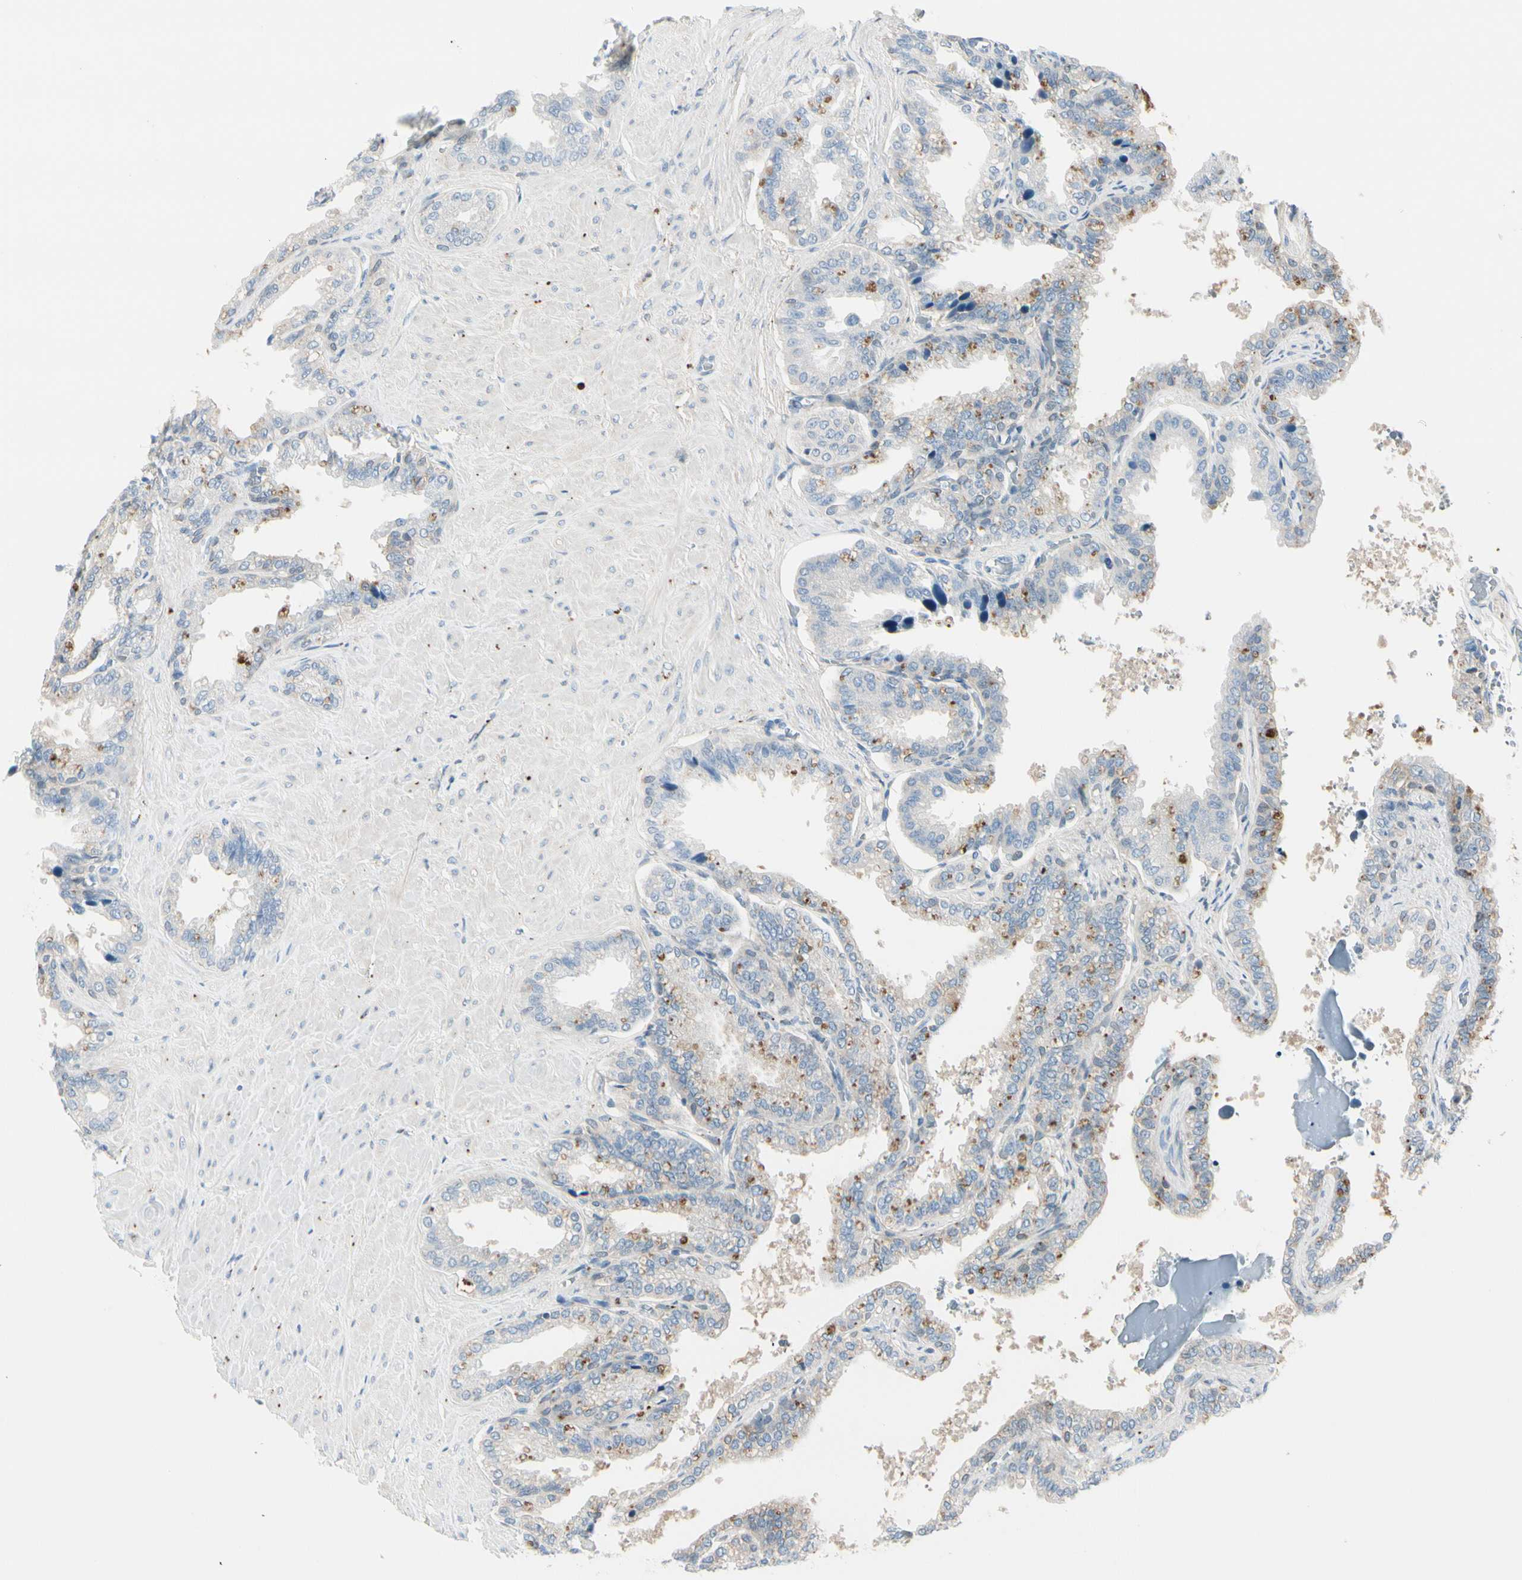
{"staining": {"intensity": "moderate", "quantity": "<25%", "location": "cytoplasmic/membranous"}, "tissue": "seminal vesicle", "cell_type": "Glandular cells", "image_type": "normal", "snomed": [{"axis": "morphology", "description": "Normal tissue, NOS"}, {"axis": "topography", "description": "Seminal veicle"}], "caption": "Brown immunohistochemical staining in normal human seminal vesicle exhibits moderate cytoplasmic/membranous expression in approximately <25% of glandular cells.", "gene": "PEBP1", "patient": {"sex": "male", "age": 46}}